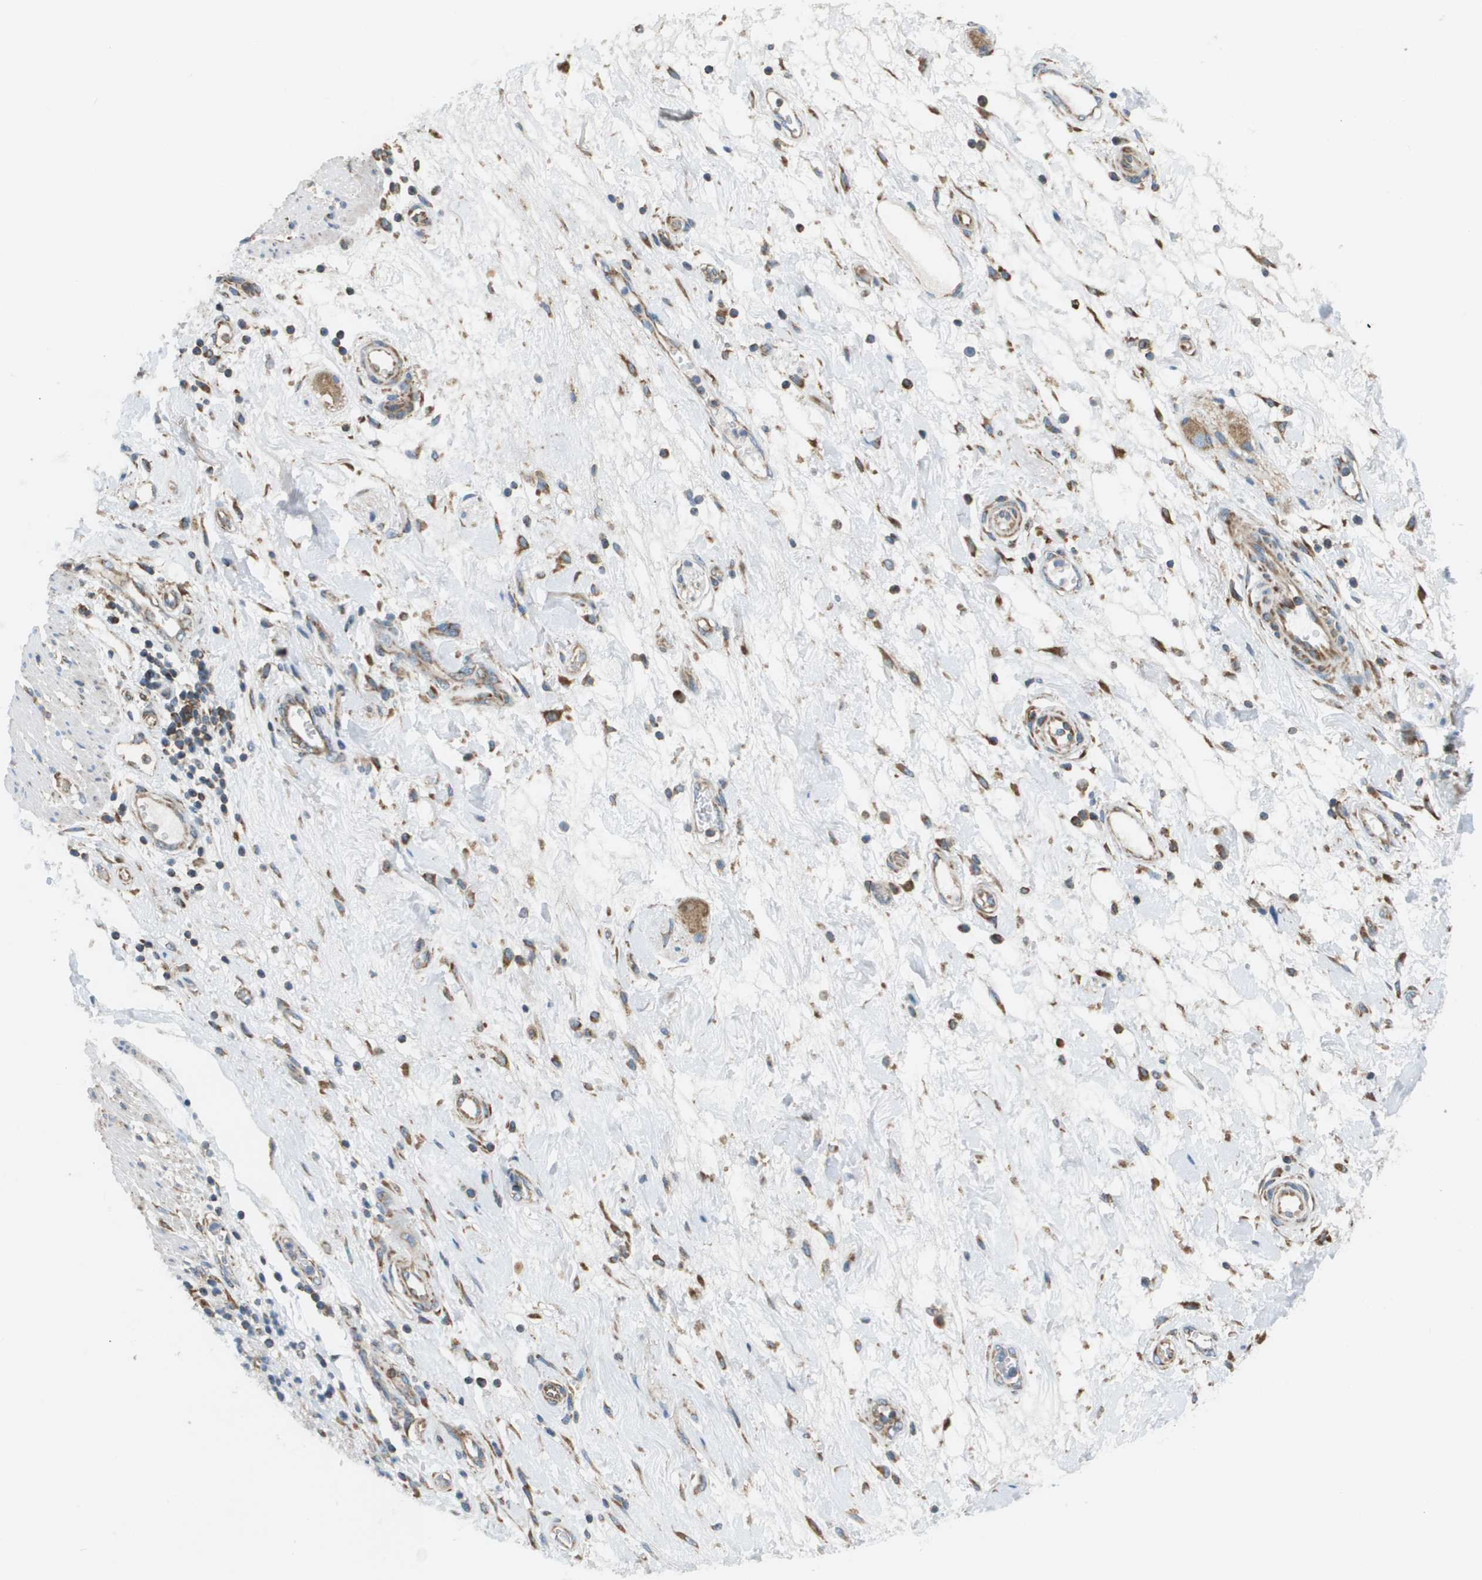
{"staining": {"intensity": "moderate", "quantity": ">75%", "location": "cytoplasmic/membranous"}, "tissue": "pancreatic cancer", "cell_type": "Tumor cells", "image_type": "cancer", "snomed": [{"axis": "morphology", "description": "Adenocarcinoma, NOS"}, {"axis": "topography", "description": "Pancreas"}], "caption": "Brown immunohistochemical staining in human adenocarcinoma (pancreatic) shows moderate cytoplasmic/membranous staining in about >75% of tumor cells.", "gene": "TAOK3", "patient": {"sex": "female", "age": 78}}